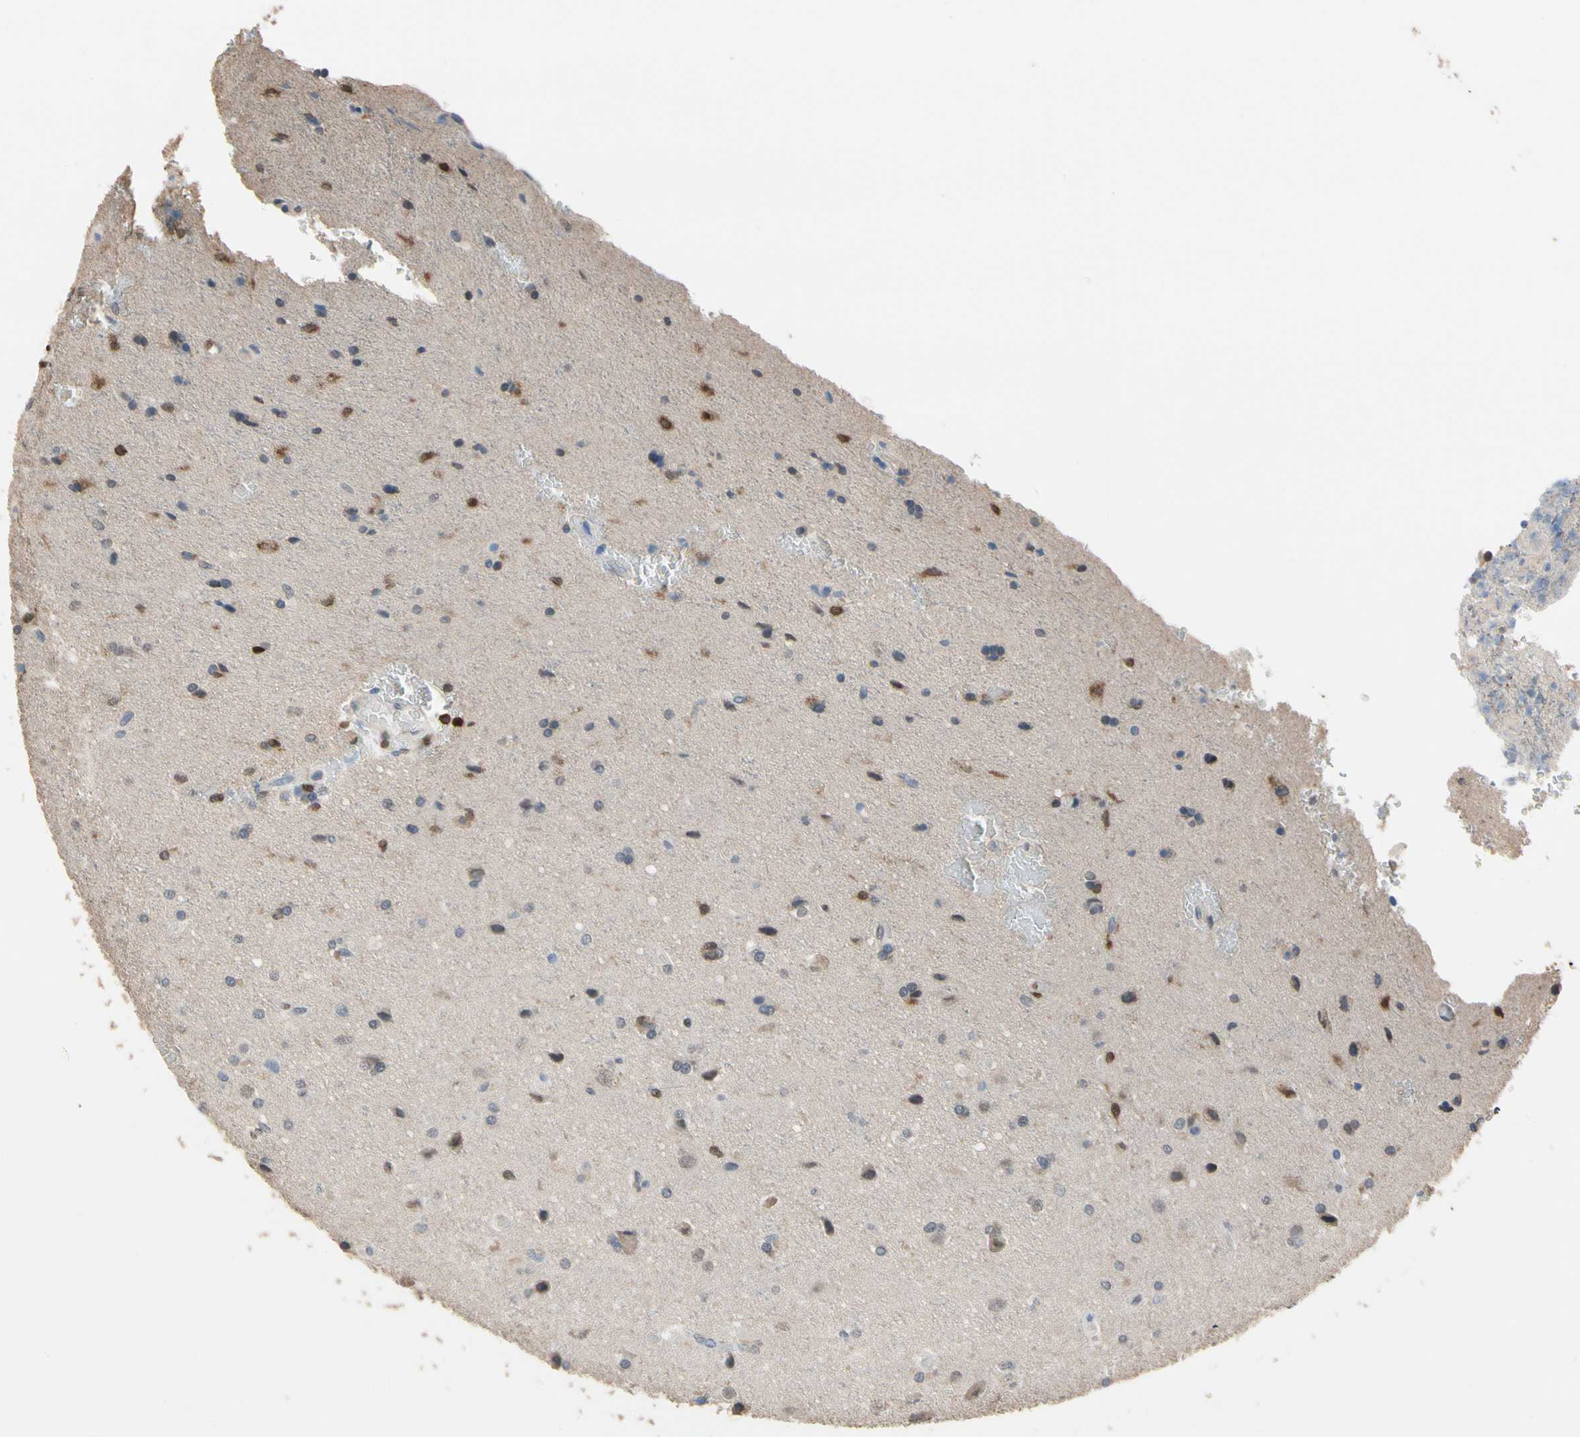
{"staining": {"intensity": "weak", "quantity": "<25%", "location": "cytoplasmic/membranous,nuclear"}, "tissue": "glioma", "cell_type": "Tumor cells", "image_type": "cancer", "snomed": [{"axis": "morphology", "description": "Glioma, malignant, High grade"}, {"axis": "topography", "description": "Brain"}], "caption": "Malignant glioma (high-grade) was stained to show a protein in brown. There is no significant expression in tumor cells.", "gene": "NFATC2", "patient": {"sex": "male", "age": 71}}